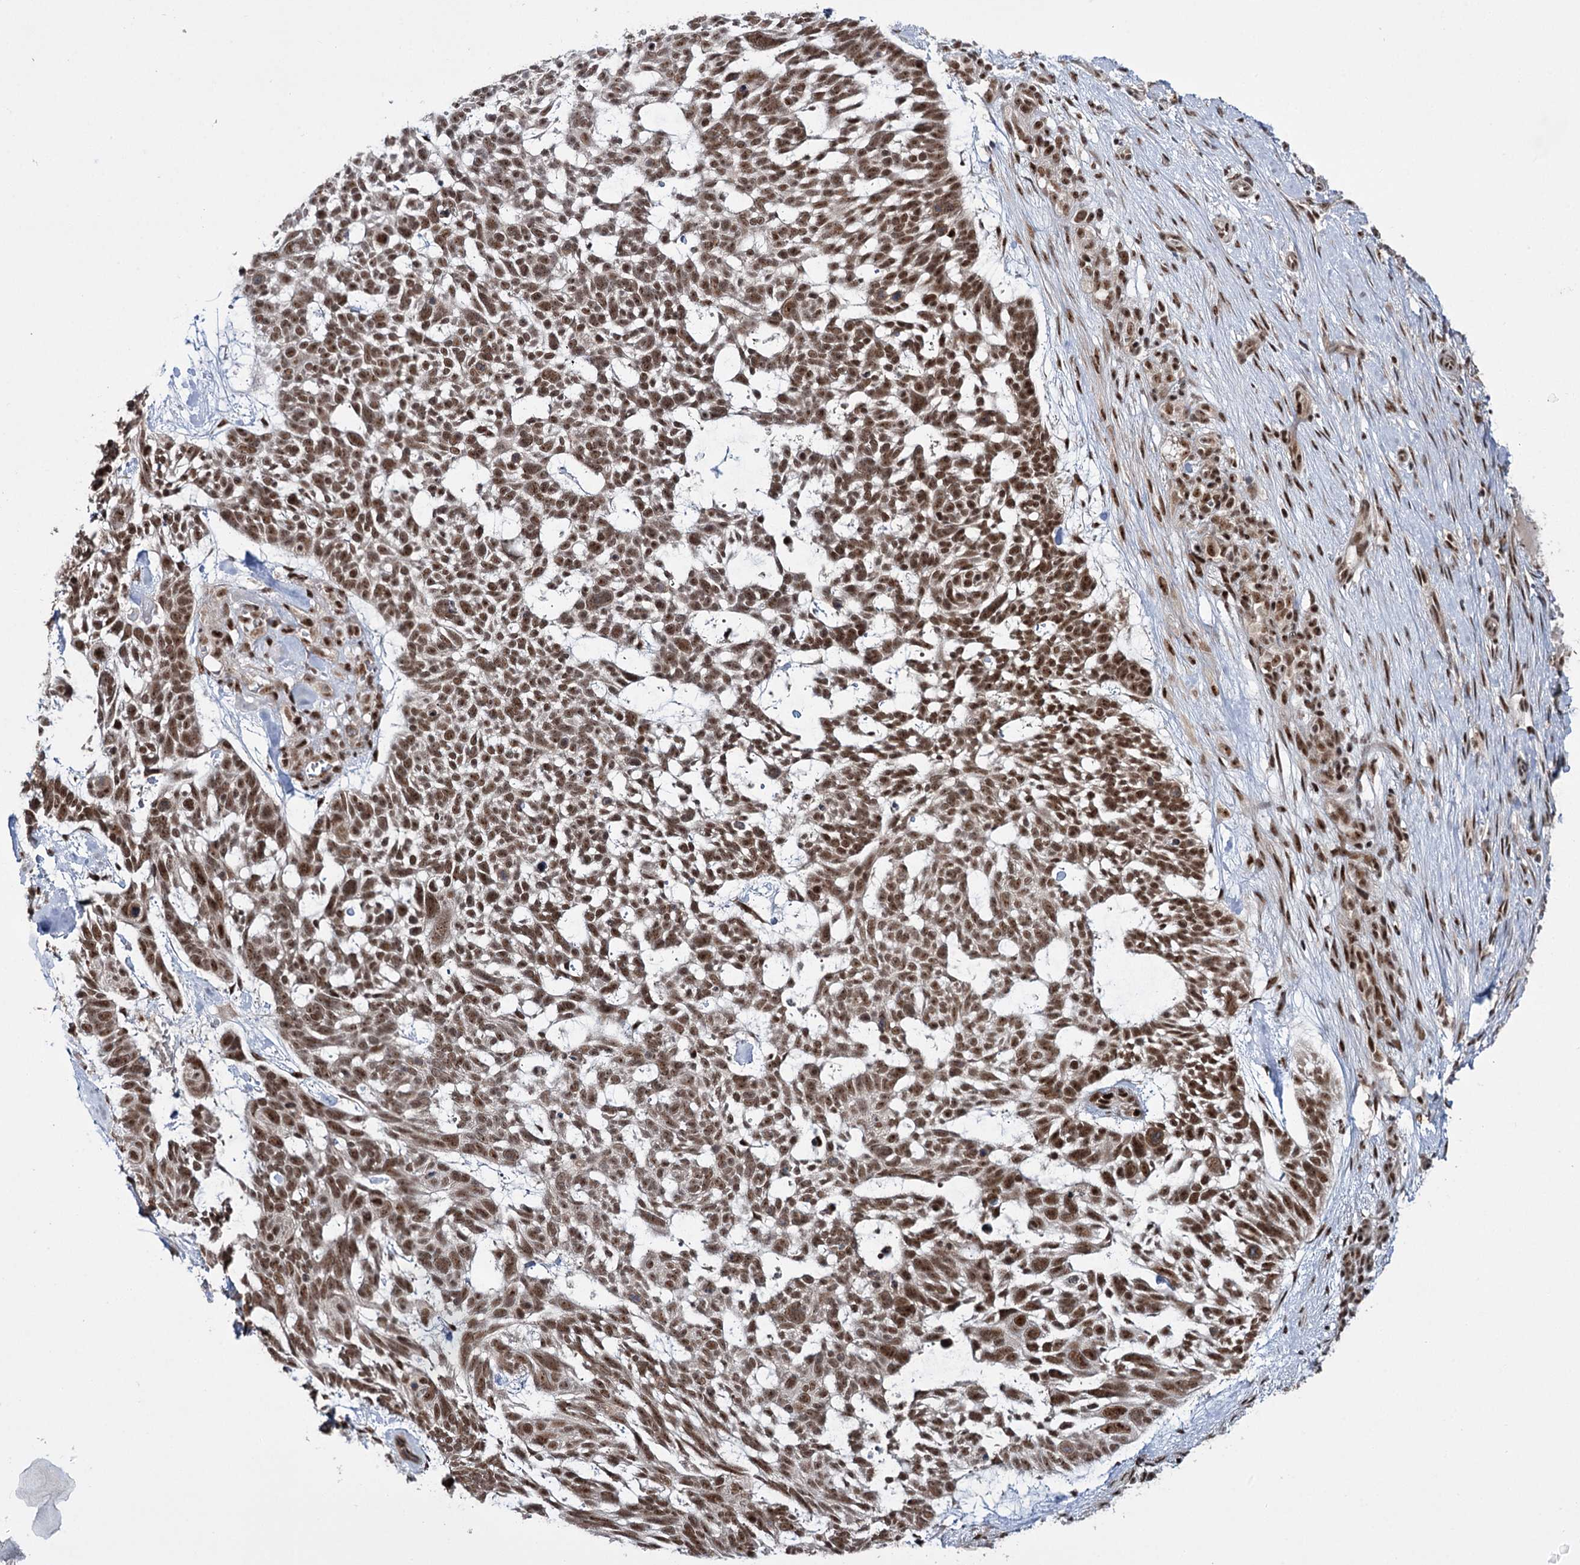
{"staining": {"intensity": "moderate", "quantity": ">75%", "location": "nuclear"}, "tissue": "skin cancer", "cell_type": "Tumor cells", "image_type": "cancer", "snomed": [{"axis": "morphology", "description": "Basal cell carcinoma"}, {"axis": "topography", "description": "Skin"}], "caption": "About >75% of tumor cells in skin basal cell carcinoma display moderate nuclear protein expression as visualized by brown immunohistochemical staining.", "gene": "ERCC3", "patient": {"sex": "male", "age": 88}}